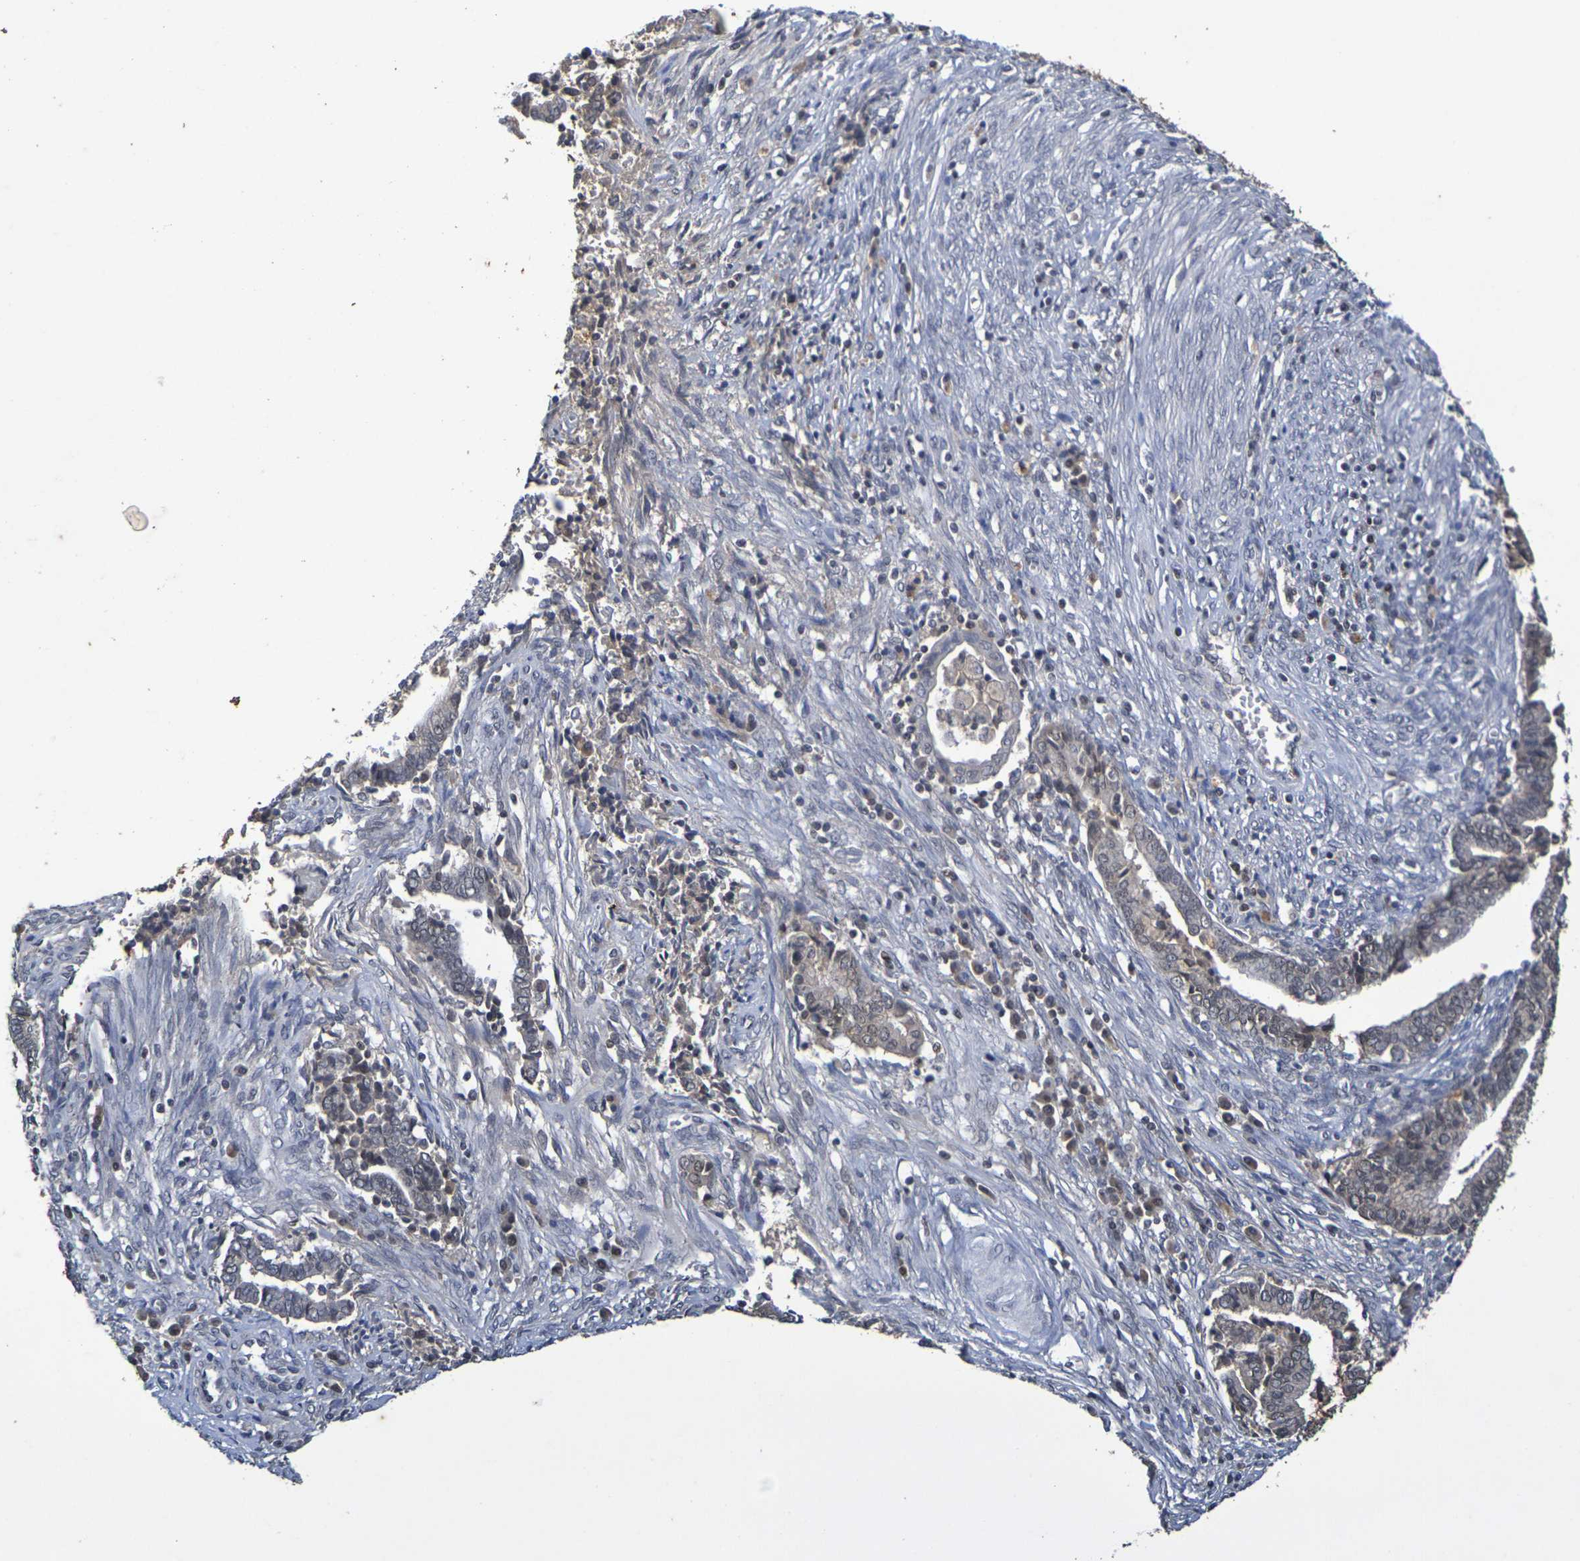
{"staining": {"intensity": "weak", "quantity": ">75%", "location": "cytoplasmic/membranous,nuclear"}, "tissue": "cervical cancer", "cell_type": "Tumor cells", "image_type": "cancer", "snomed": [{"axis": "morphology", "description": "Adenocarcinoma, NOS"}, {"axis": "topography", "description": "Cervix"}], "caption": "This photomicrograph shows immunohistochemistry staining of human cervical cancer (adenocarcinoma), with low weak cytoplasmic/membranous and nuclear positivity in approximately >75% of tumor cells.", "gene": "TERF2", "patient": {"sex": "female", "age": 44}}